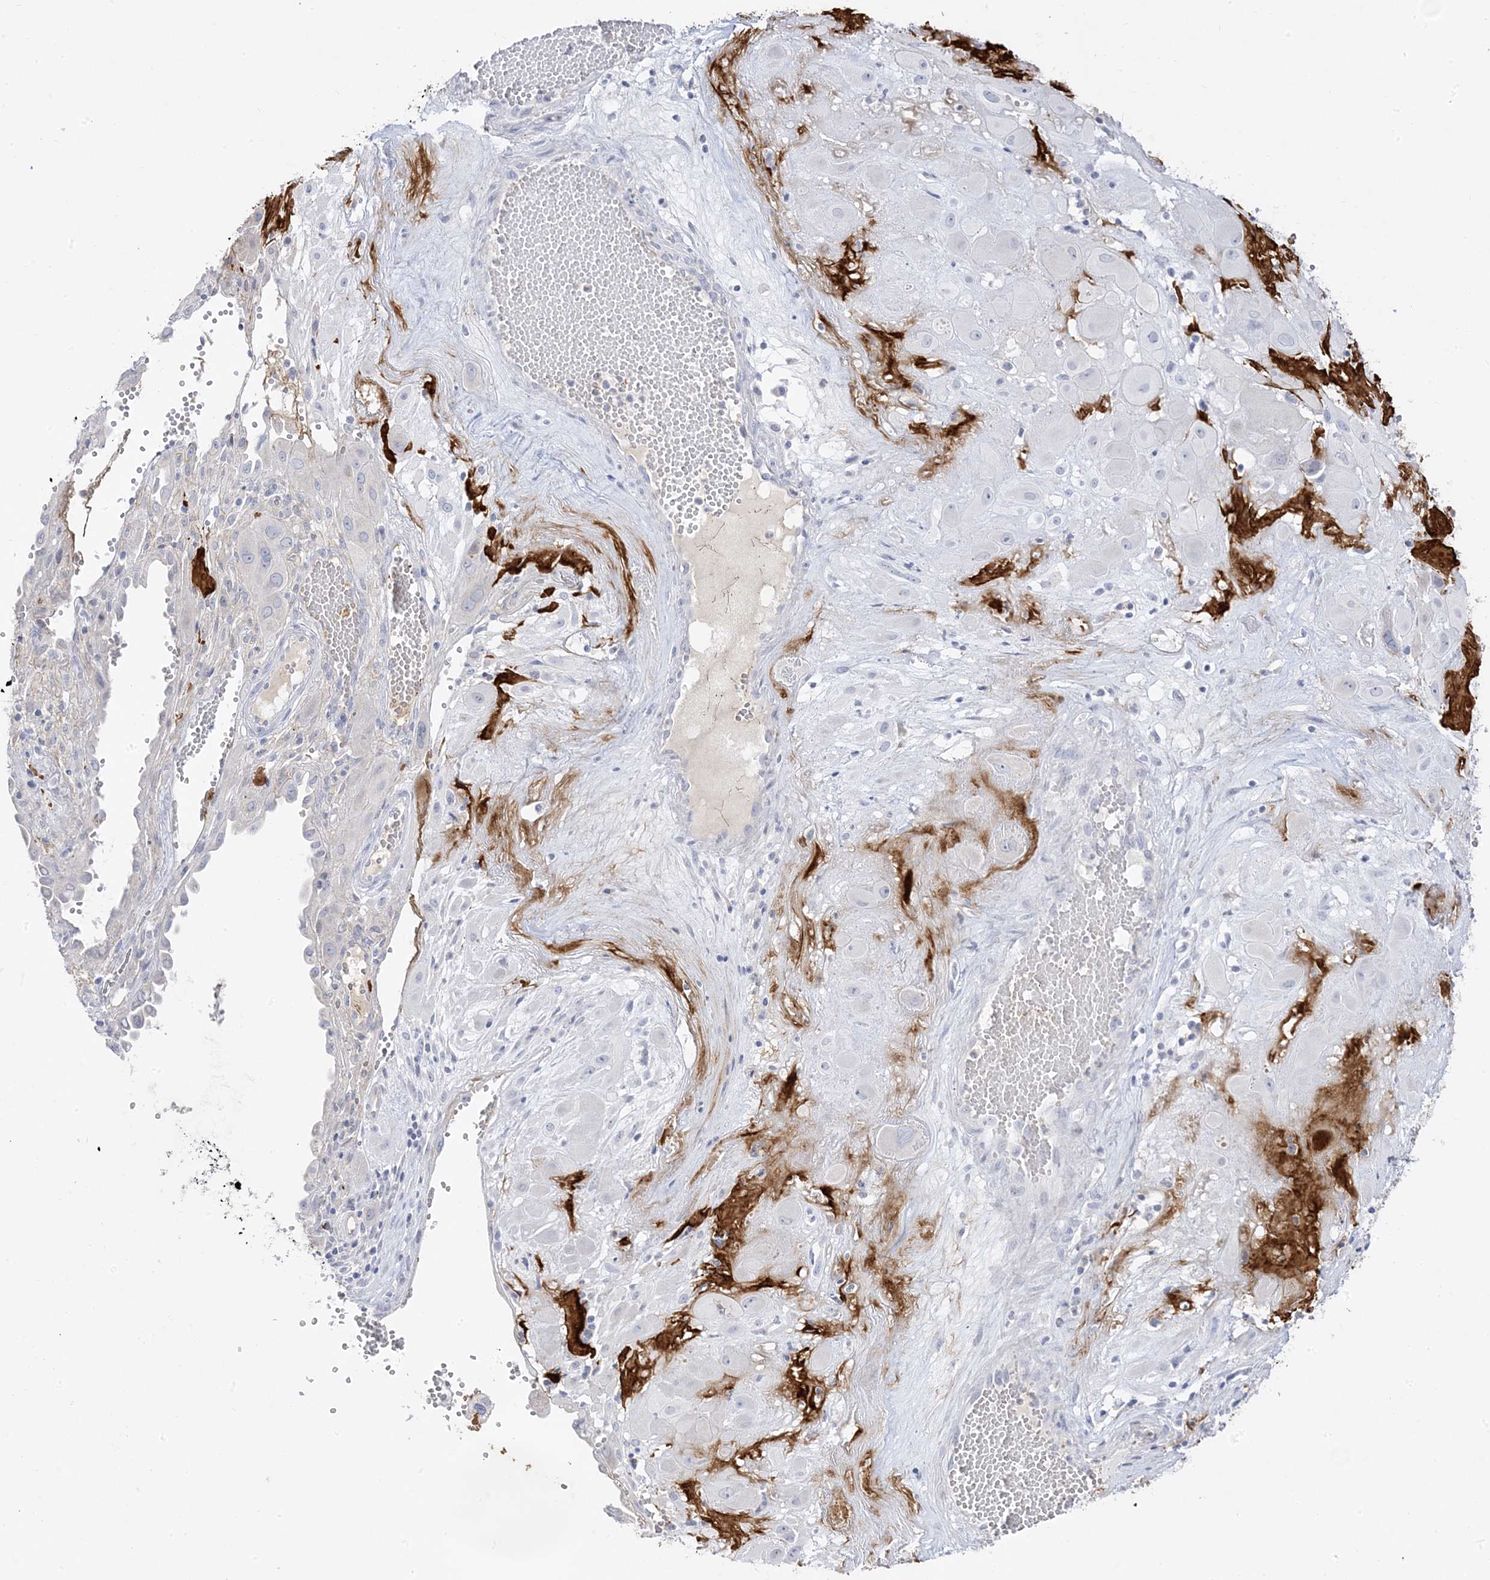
{"staining": {"intensity": "negative", "quantity": "none", "location": "none"}, "tissue": "cervical cancer", "cell_type": "Tumor cells", "image_type": "cancer", "snomed": [{"axis": "morphology", "description": "Squamous cell carcinoma, NOS"}, {"axis": "topography", "description": "Cervix"}], "caption": "IHC of cervical squamous cell carcinoma demonstrates no expression in tumor cells.", "gene": "TRANK1", "patient": {"sex": "female", "age": 34}}